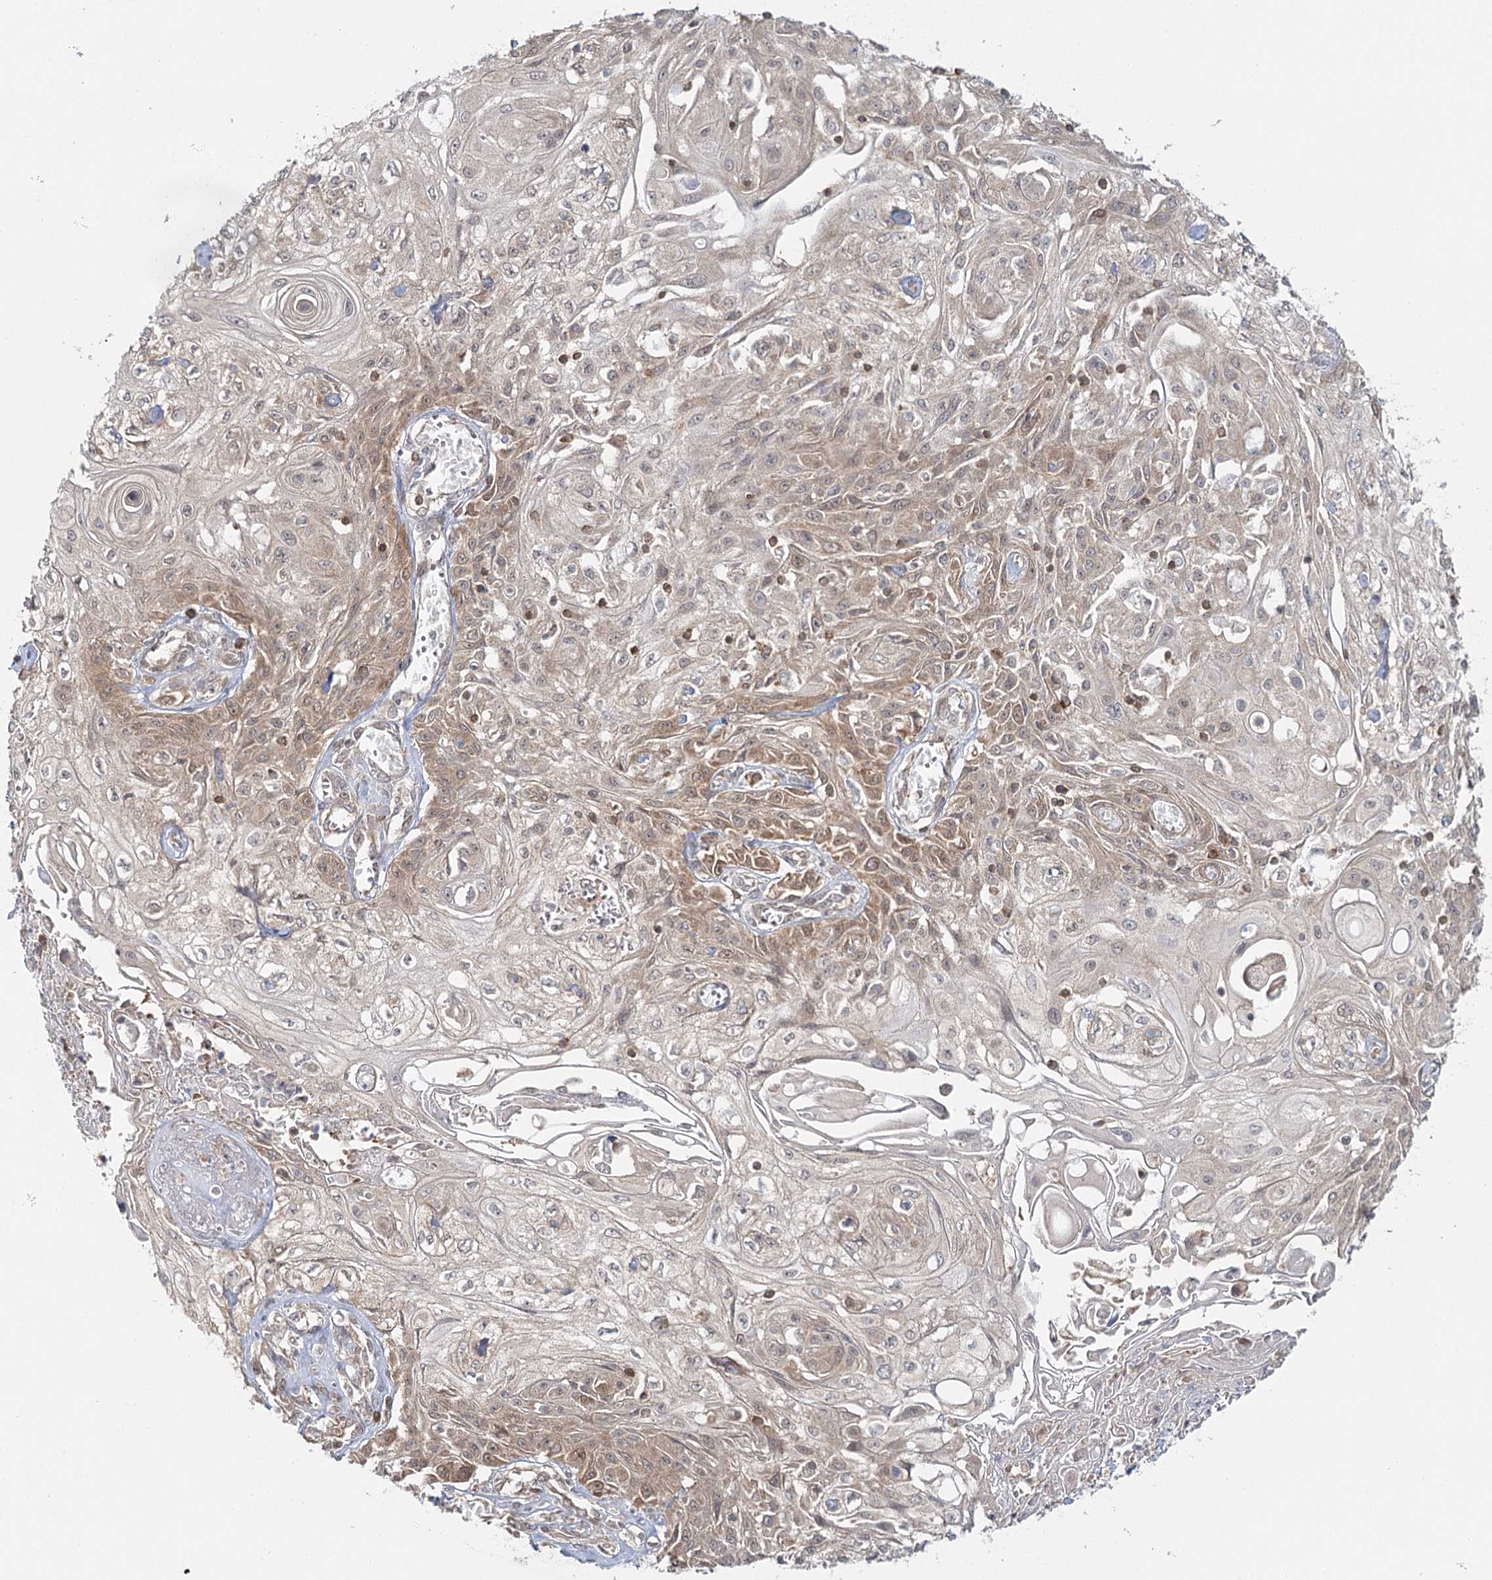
{"staining": {"intensity": "moderate", "quantity": ">75%", "location": "cytoplasmic/membranous"}, "tissue": "skin cancer", "cell_type": "Tumor cells", "image_type": "cancer", "snomed": [{"axis": "morphology", "description": "Squamous cell carcinoma, NOS"}, {"axis": "morphology", "description": "Squamous cell carcinoma, metastatic, NOS"}, {"axis": "topography", "description": "Skin"}, {"axis": "topography", "description": "Lymph node"}], "caption": "Moderate cytoplasmic/membranous protein expression is present in approximately >75% of tumor cells in skin squamous cell carcinoma.", "gene": "FAM120B", "patient": {"sex": "male", "age": 75}}